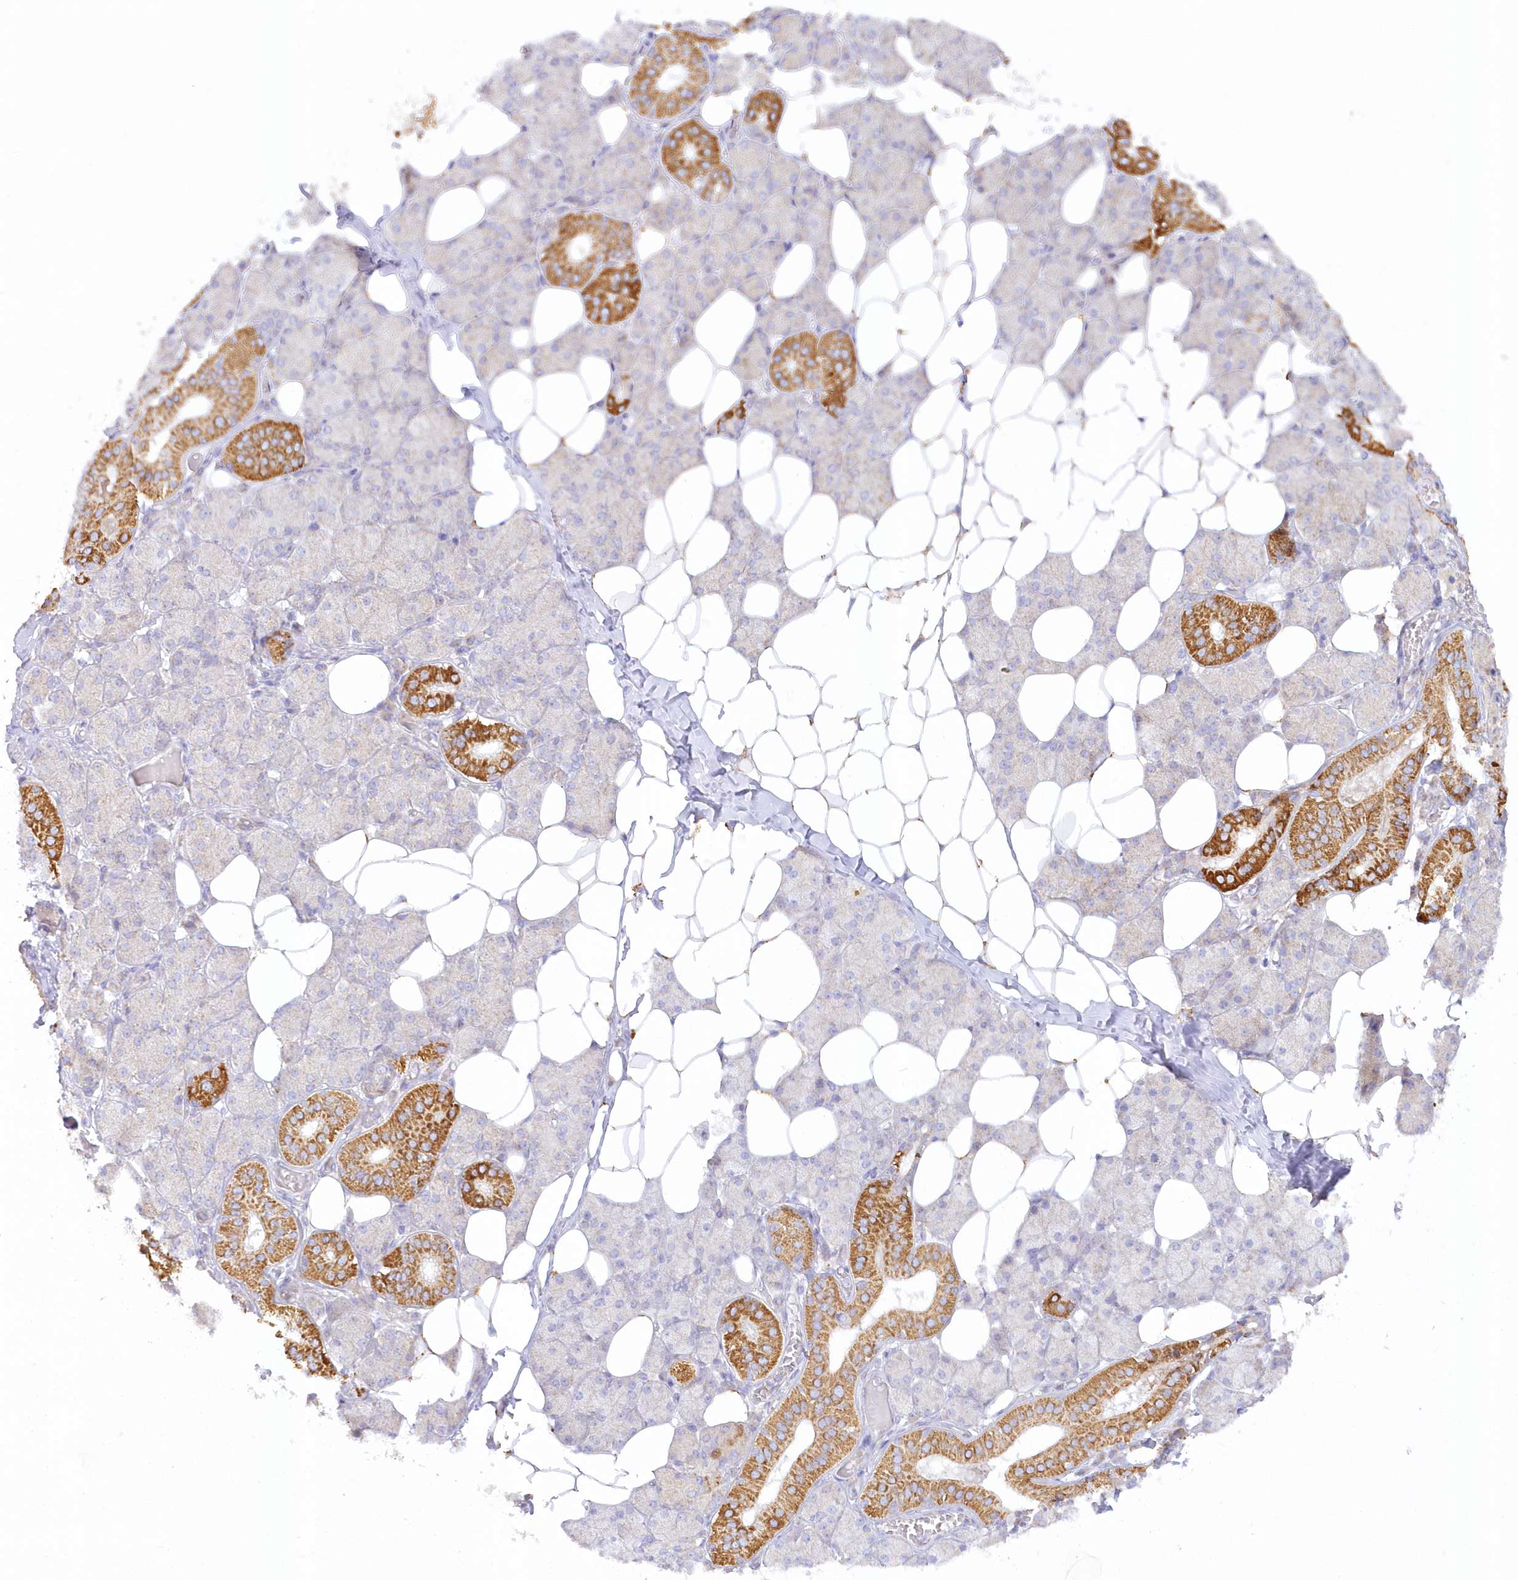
{"staining": {"intensity": "strong", "quantity": "<25%", "location": "cytoplasmic/membranous"}, "tissue": "salivary gland", "cell_type": "Glandular cells", "image_type": "normal", "snomed": [{"axis": "morphology", "description": "Normal tissue, NOS"}, {"axis": "topography", "description": "Salivary gland"}], "caption": "Immunohistochemical staining of normal human salivary gland reveals strong cytoplasmic/membranous protein expression in approximately <25% of glandular cells.", "gene": "TBC1D14", "patient": {"sex": "female", "age": 33}}